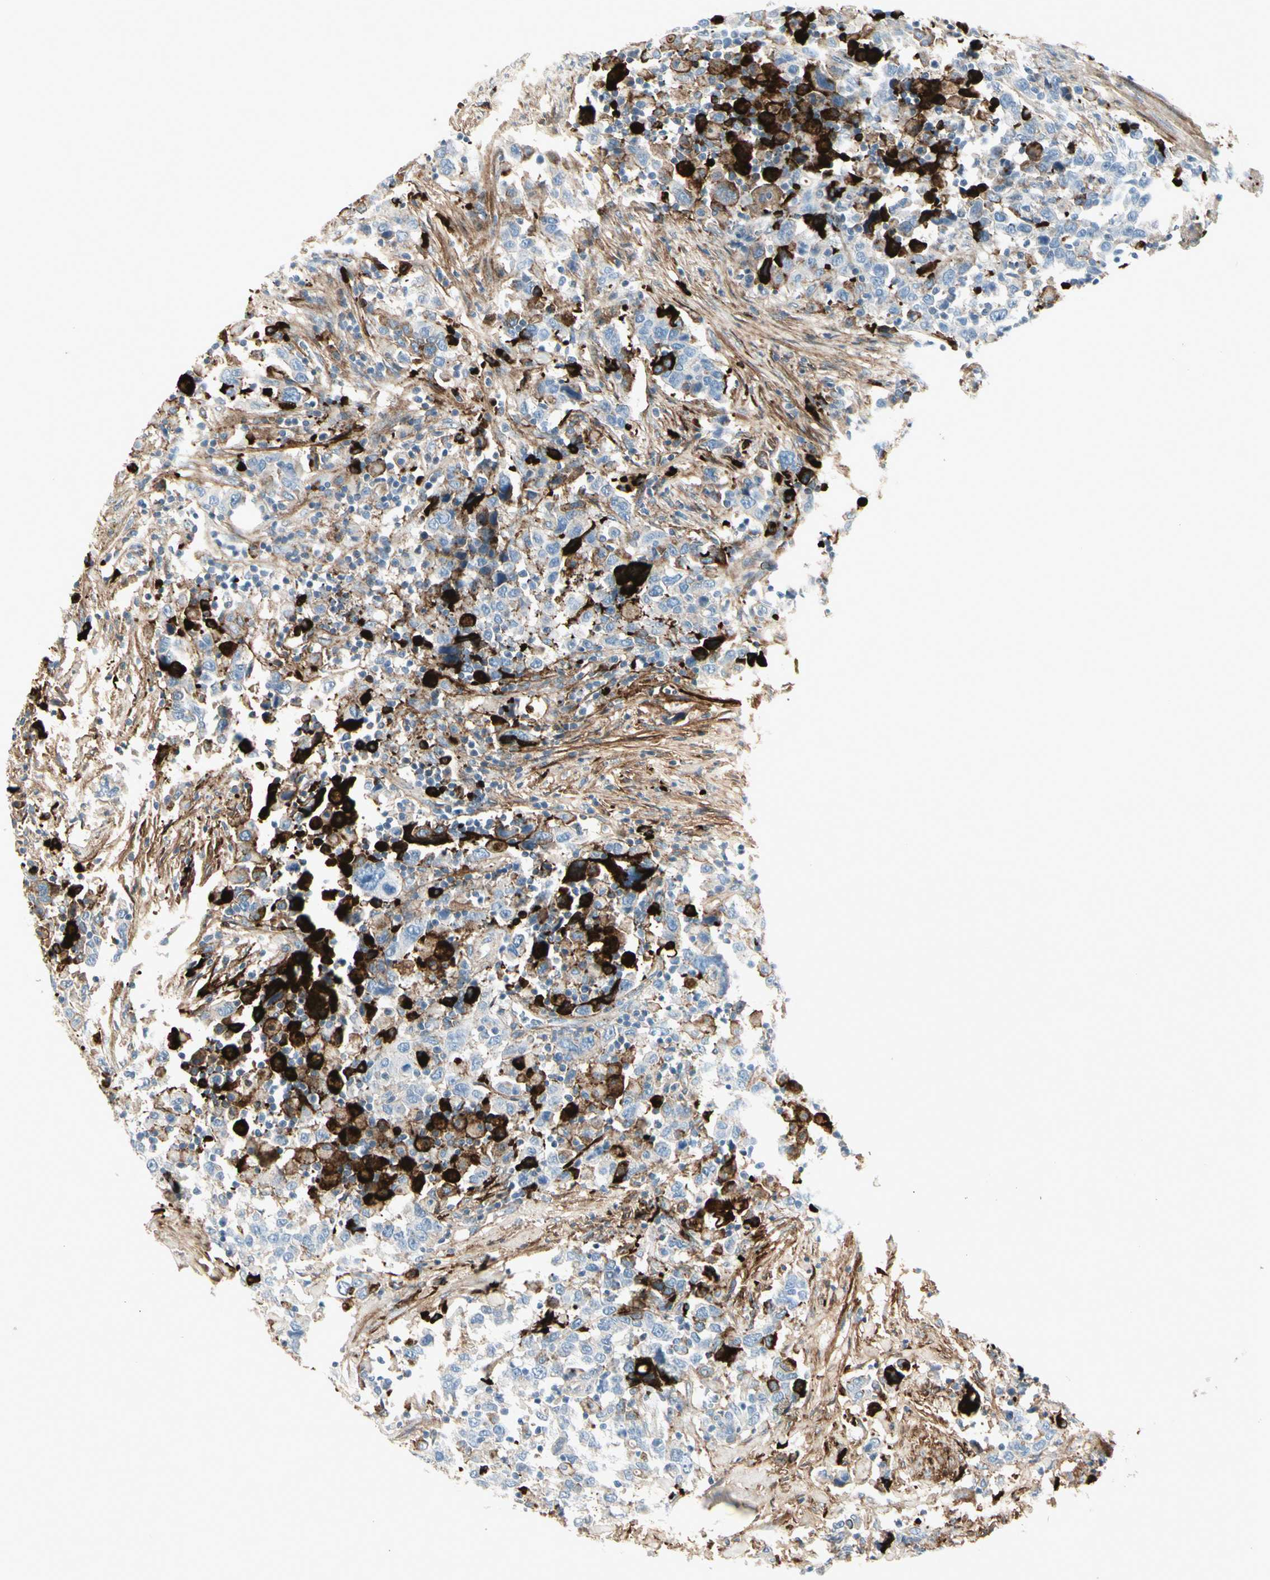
{"staining": {"intensity": "negative", "quantity": "none", "location": "none"}, "tissue": "urothelial cancer", "cell_type": "Tumor cells", "image_type": "cancer", "snomed": [{"axis": "morphology", "description": "Urothelial carcinoma, High grade"}, {"axis": "topography", "description": "Urinary bladder"}], "caption": "Immunohistochemical staining of human high-grade urothelial carcinoma reveals no significant staining in tumor cells.", "gene": "IGHG1", "patient": {"sex": "male", "age": 61}}